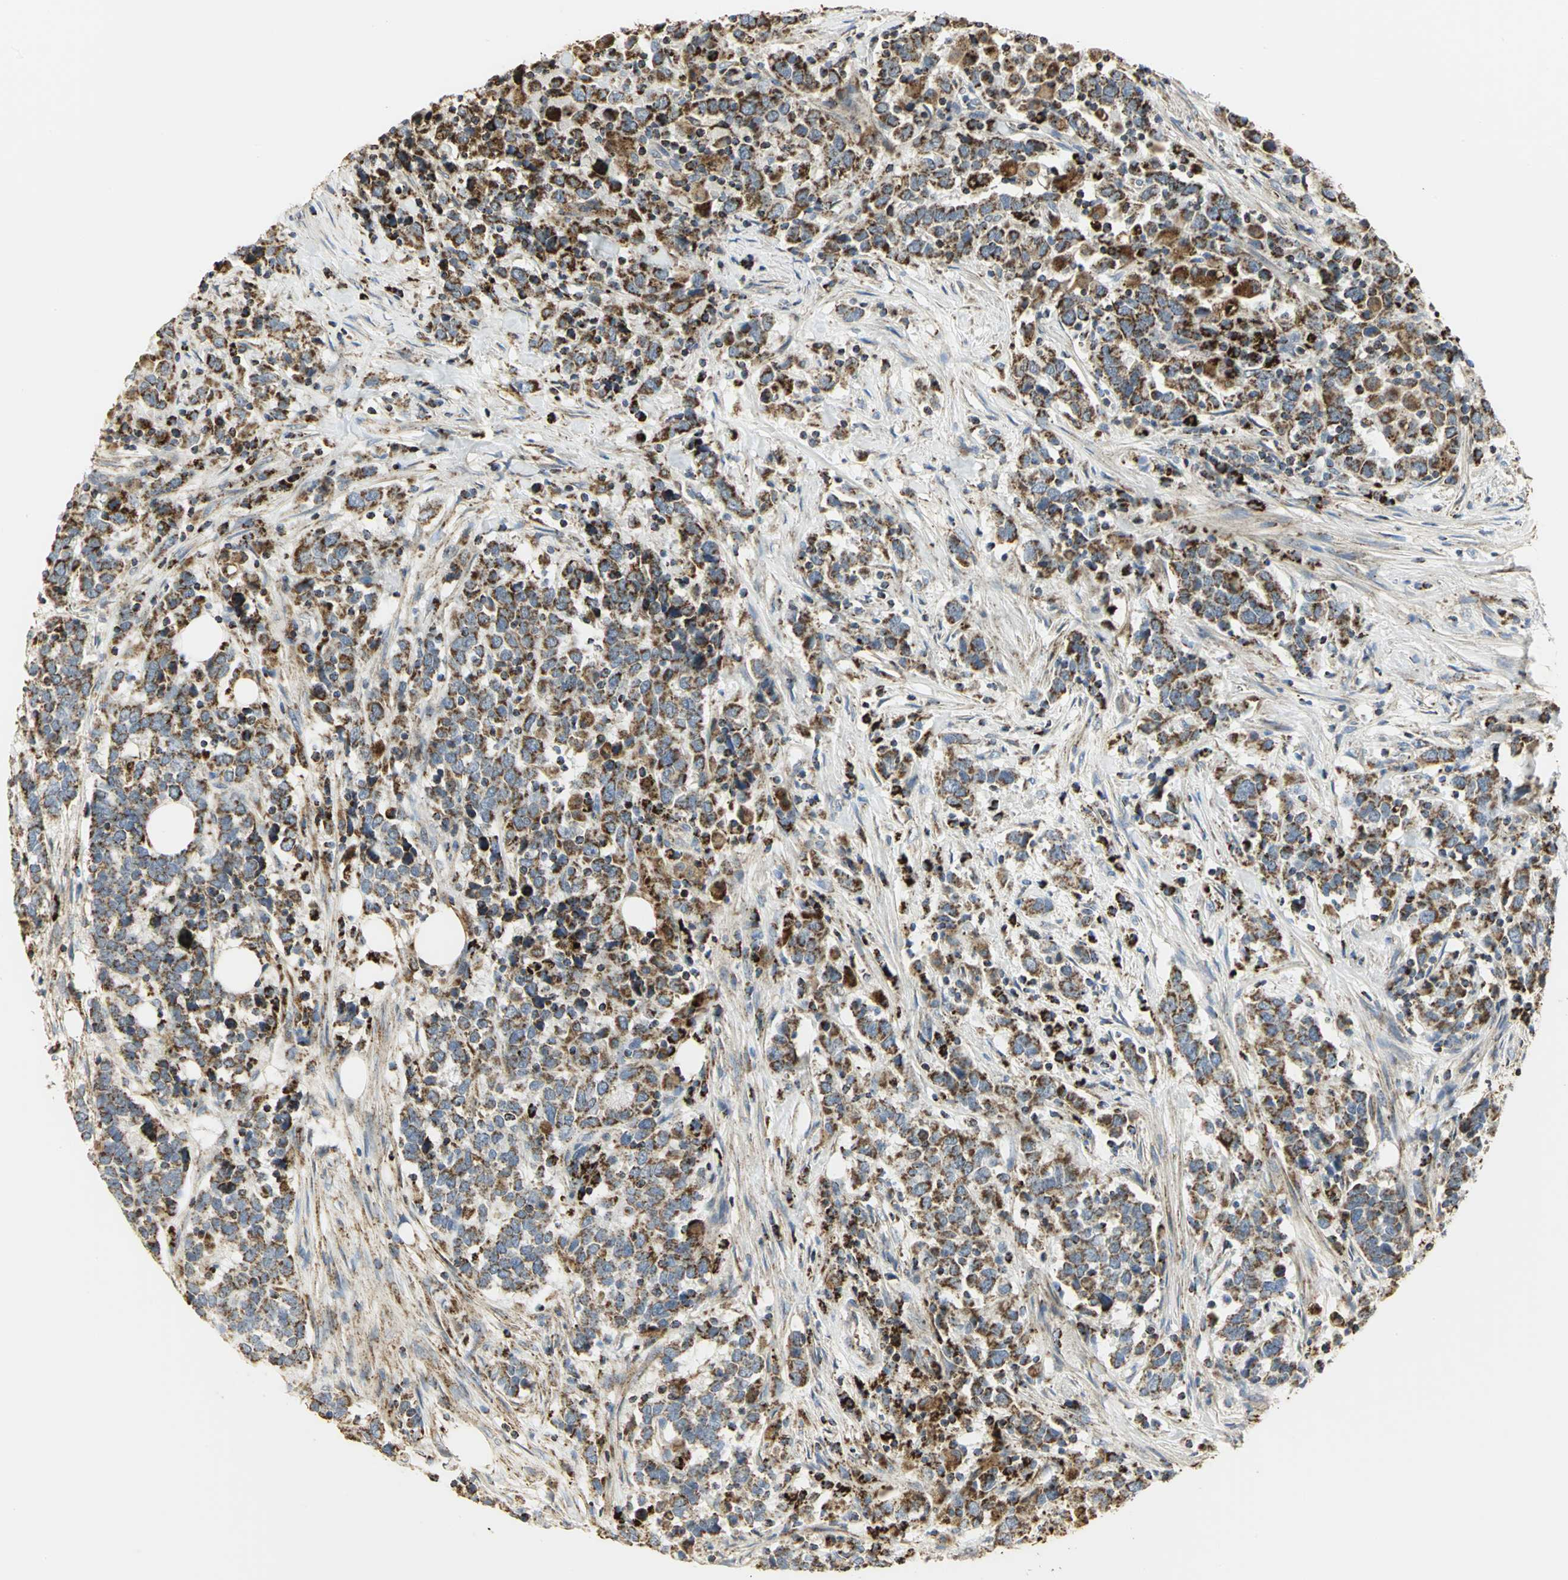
{"staining": {"intensity": "strong", "quantity": ">75%", "location": "cytoplasmic/membranous"}, "tissue": "urothelial cancer", "cell_type": "Tumor cells", "image_type": "cancer", "snomed": [{"axis": "morphology", "description": "Urothelial carcinoma, High grade"}, {"axis": "topography", "description": "Urinary bladder"}], "caption": "Urothelial cancer stained with DAB immunohistochemistry demonstrates high levels of strong cytoplasmic/membranous expression in about >75% of tumor cells.", "gene": "VDAC1", "patient": {"sex": "male", "age": 61}}